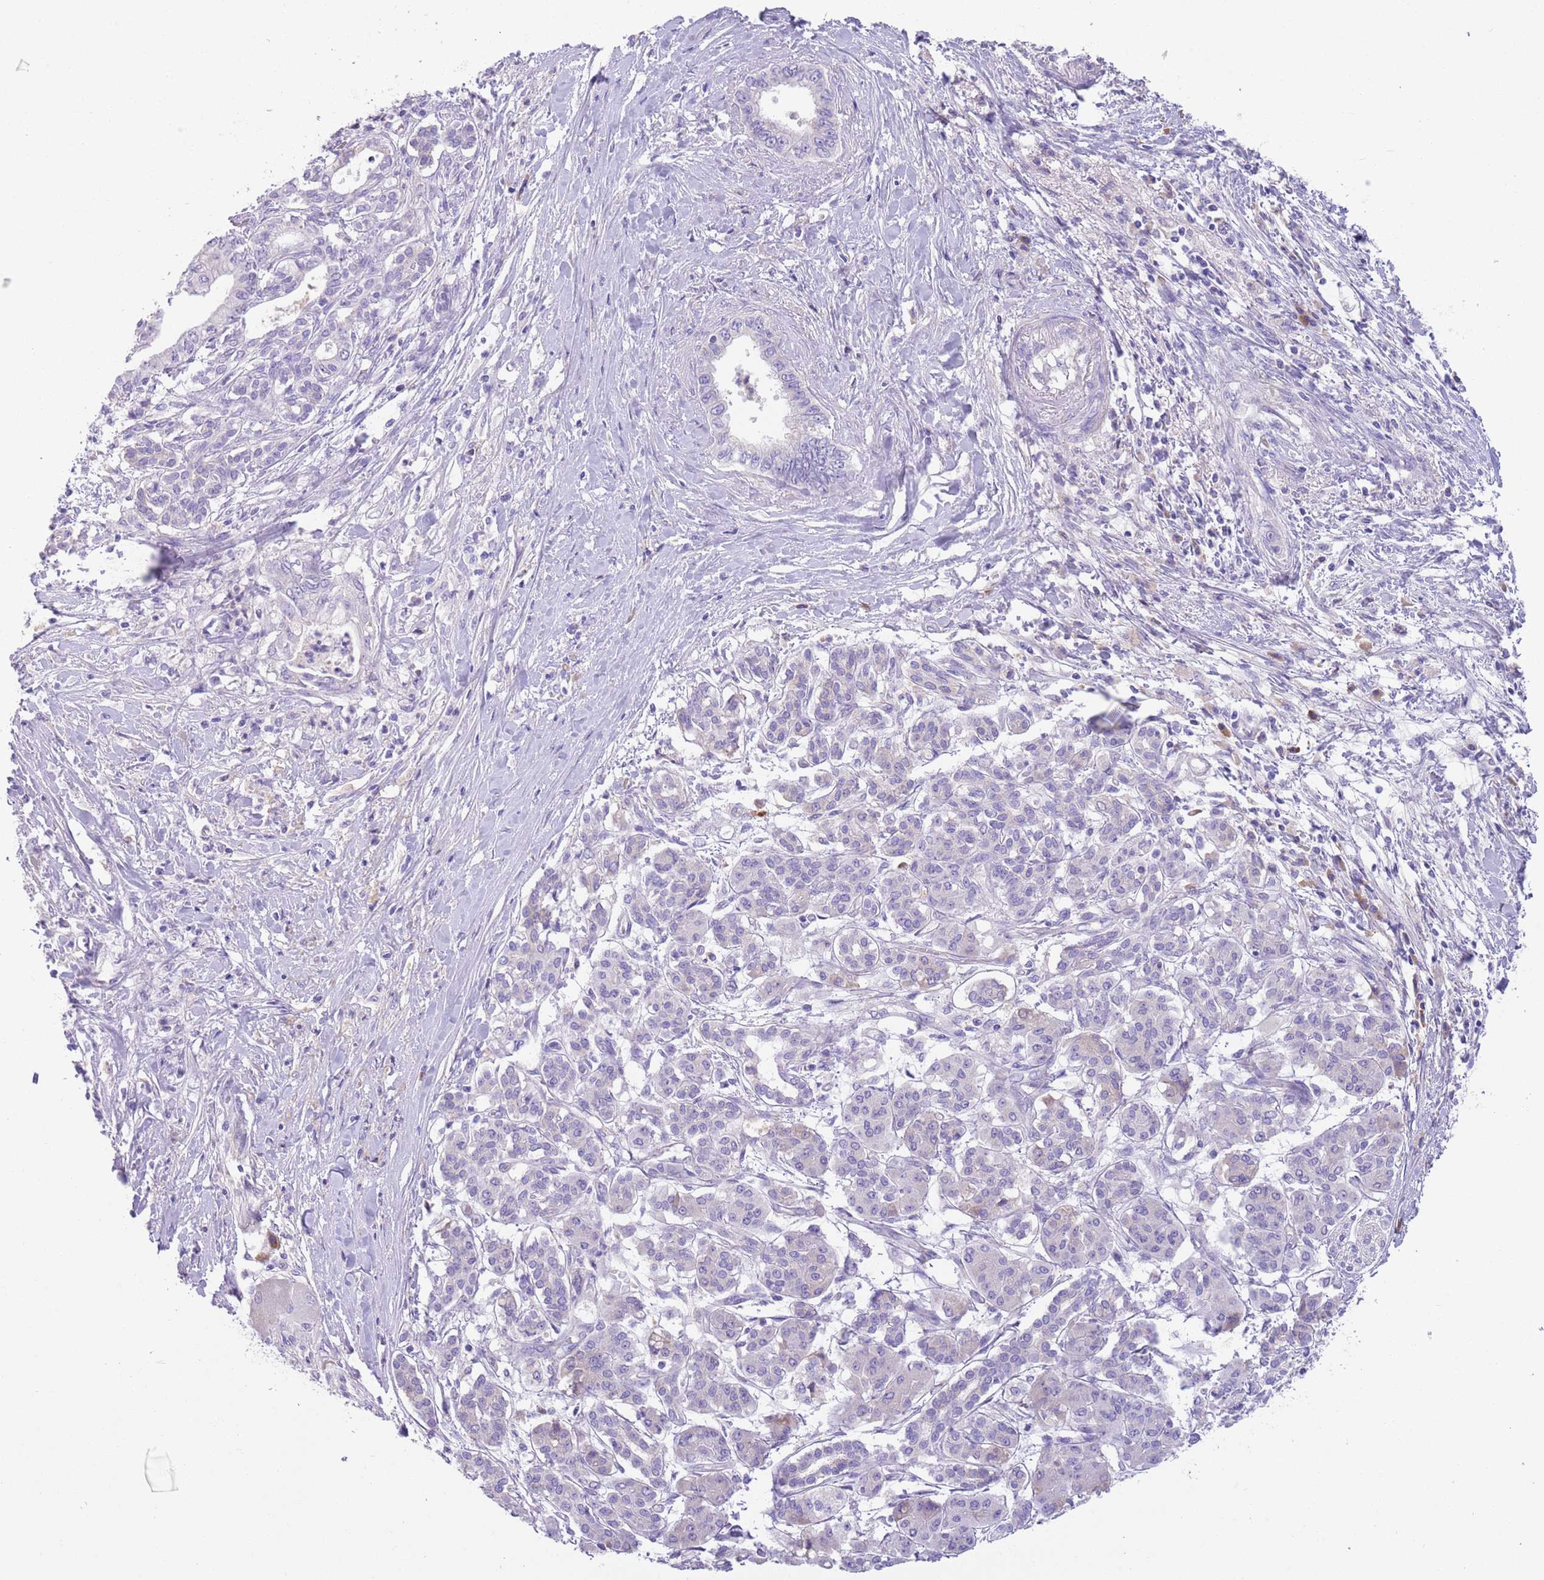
{"staining": {"intensity": "negative", "quantity": "none", "location": "none"}, "tissue": "pancreatic cancer", "cell_type": "Tumor cells", "image_type": "cancer", "snomed": [{"axis": "morphology", "description": "Adenocarcinoma, NOS"}, {"axis": "topography", "description": "Pancreas"}], "caption": "DAB (3,3'-diaminobenzidine) immunohistochemical staining of pancreatic cancer (adenocarcinoma) shows no significant staining in tumor cells.", "gene": "IGFL4", "patient": {"sex": "male", "age": 58}}